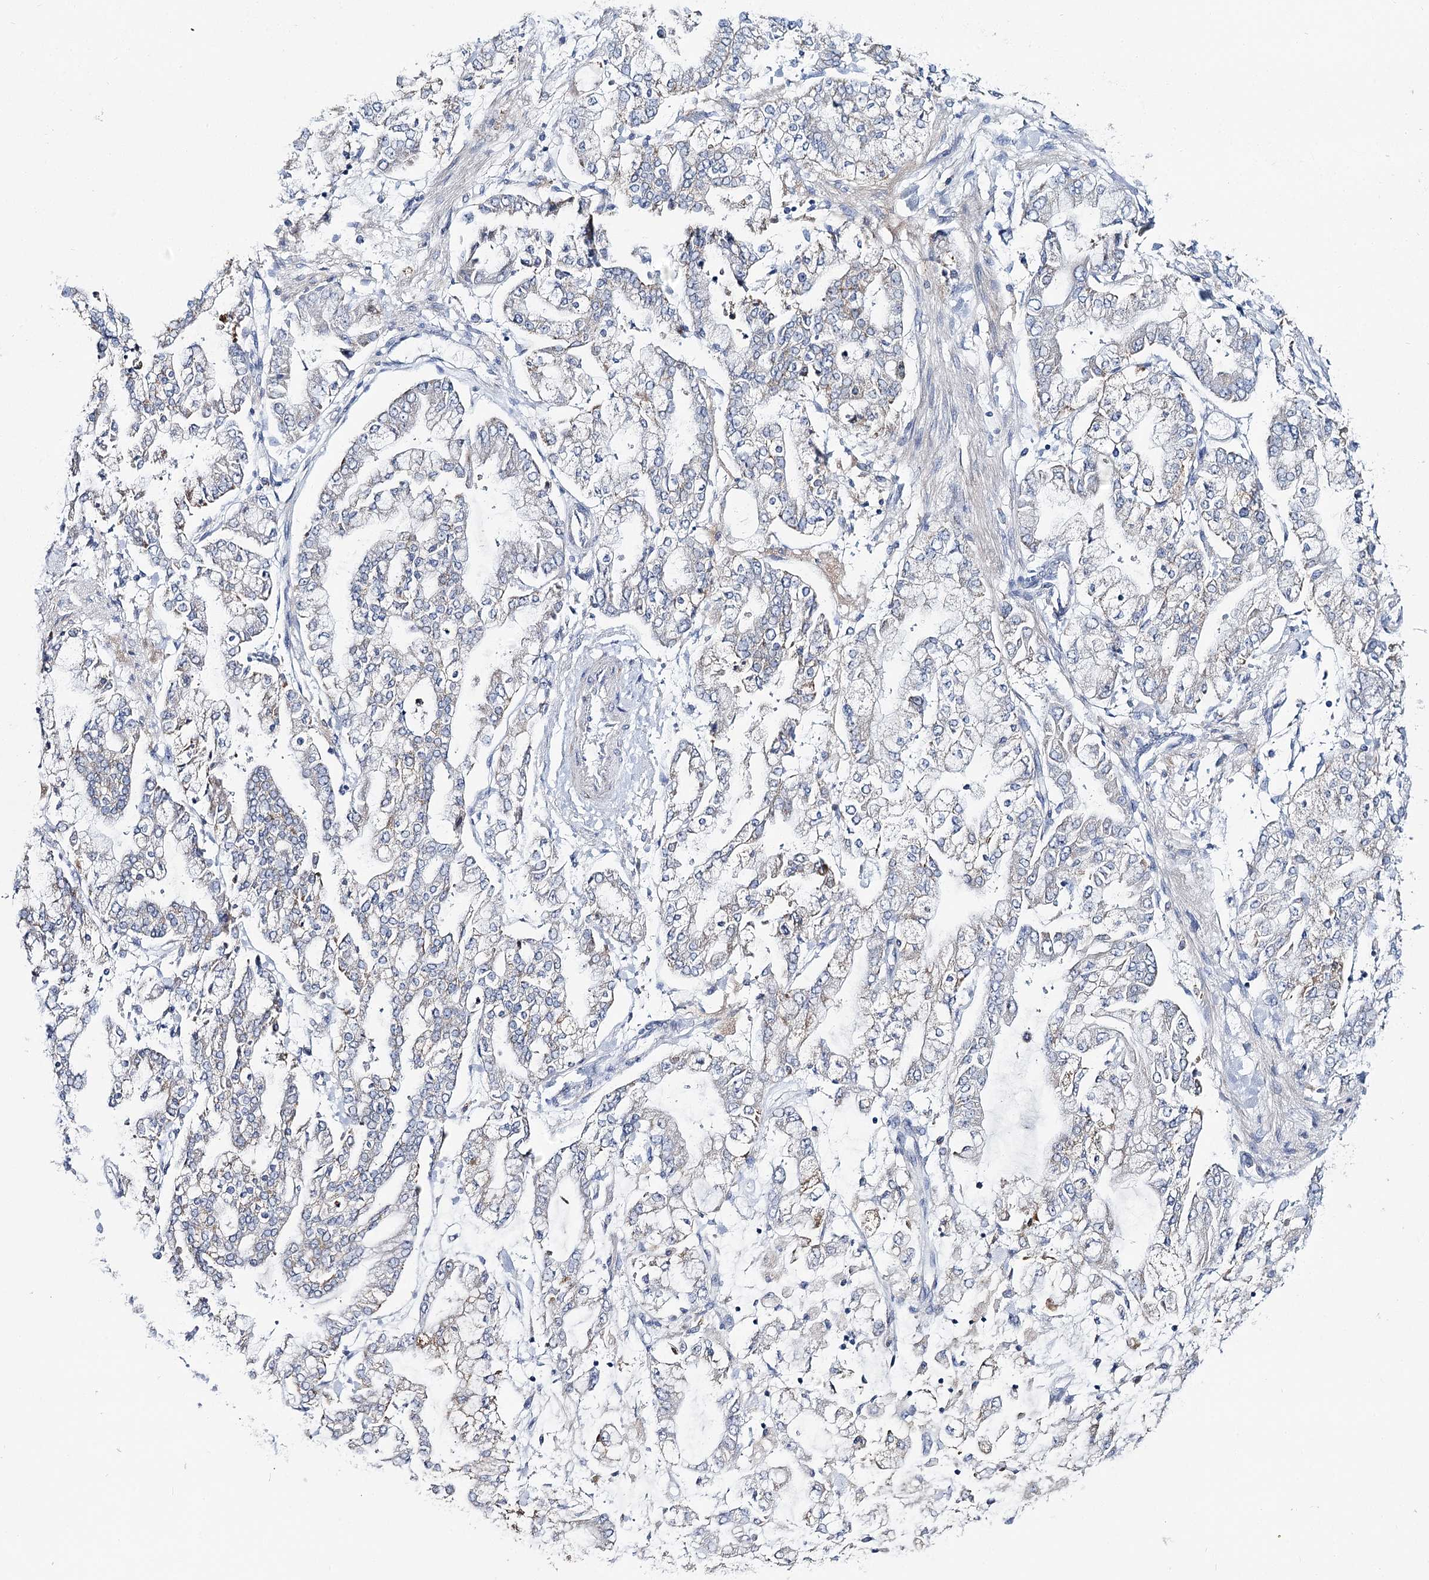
{"staining": {"intensity": "negative", "quantity": "none", "location": "none"}, "tissue": "stomach cancer", "cell_type": "Tumor cells", "image_type": "cancer", "snomed": [{"axis": "morphology", "description": "Normal tissue, NOS"}, {"axis": "morphology", "description": "Adenocarcinoma, NOS"}, {"axis": "topography", "description": "Stomach, upper"}, {"axis": "topography", "description": "Stomach"}], "caption": "A micrograph of human stomach cancer (adenocarcinoma) is negative for staining in tumor cells.", "gene": "THUMPD3", "patient": {"sex": "male", "age": 76}}